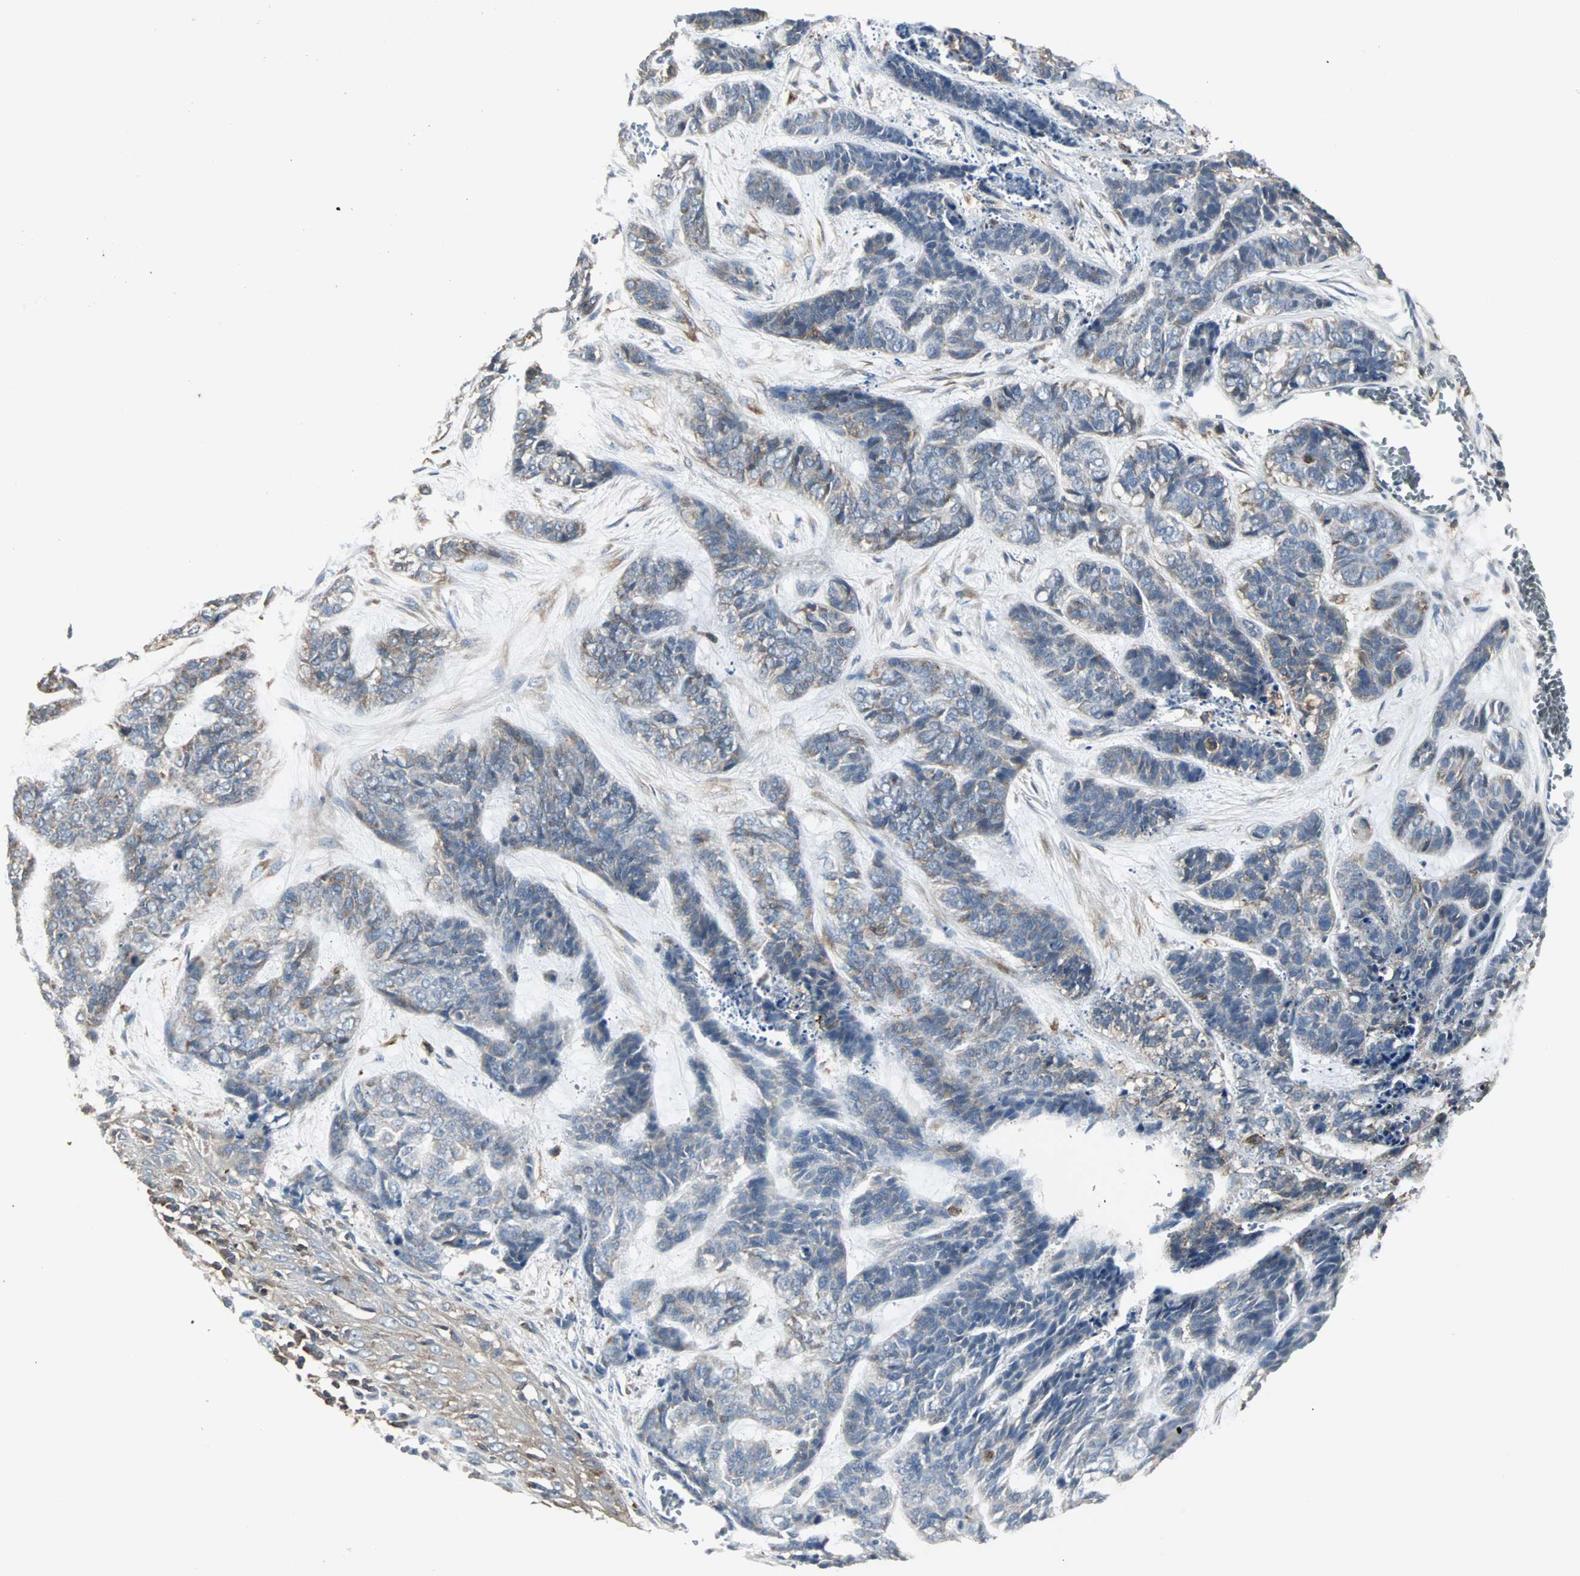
{"staining": {"intensity": "moderate", "quantity": "25%-75%", "location": "cytoplasmic/membranous"}, "tissue": "skin cancer", "cell_type": "Tumor cells", "image_type": "cancer", "snomed": [{"axis": "morphology", "description": "Basal cell carcinoma"}, {"axis": "topography", "description": "Skin"}], "caption": "About 25%-75% of tumor cells in skin cancer (basal cell carcinoma) demonstrate moderate cytoplasmic/membranous protein staining as visualized by brown immunohistochemical staining.", "gene": "LRRFIP1", "patient": {"sex": "female", "age": 64}}